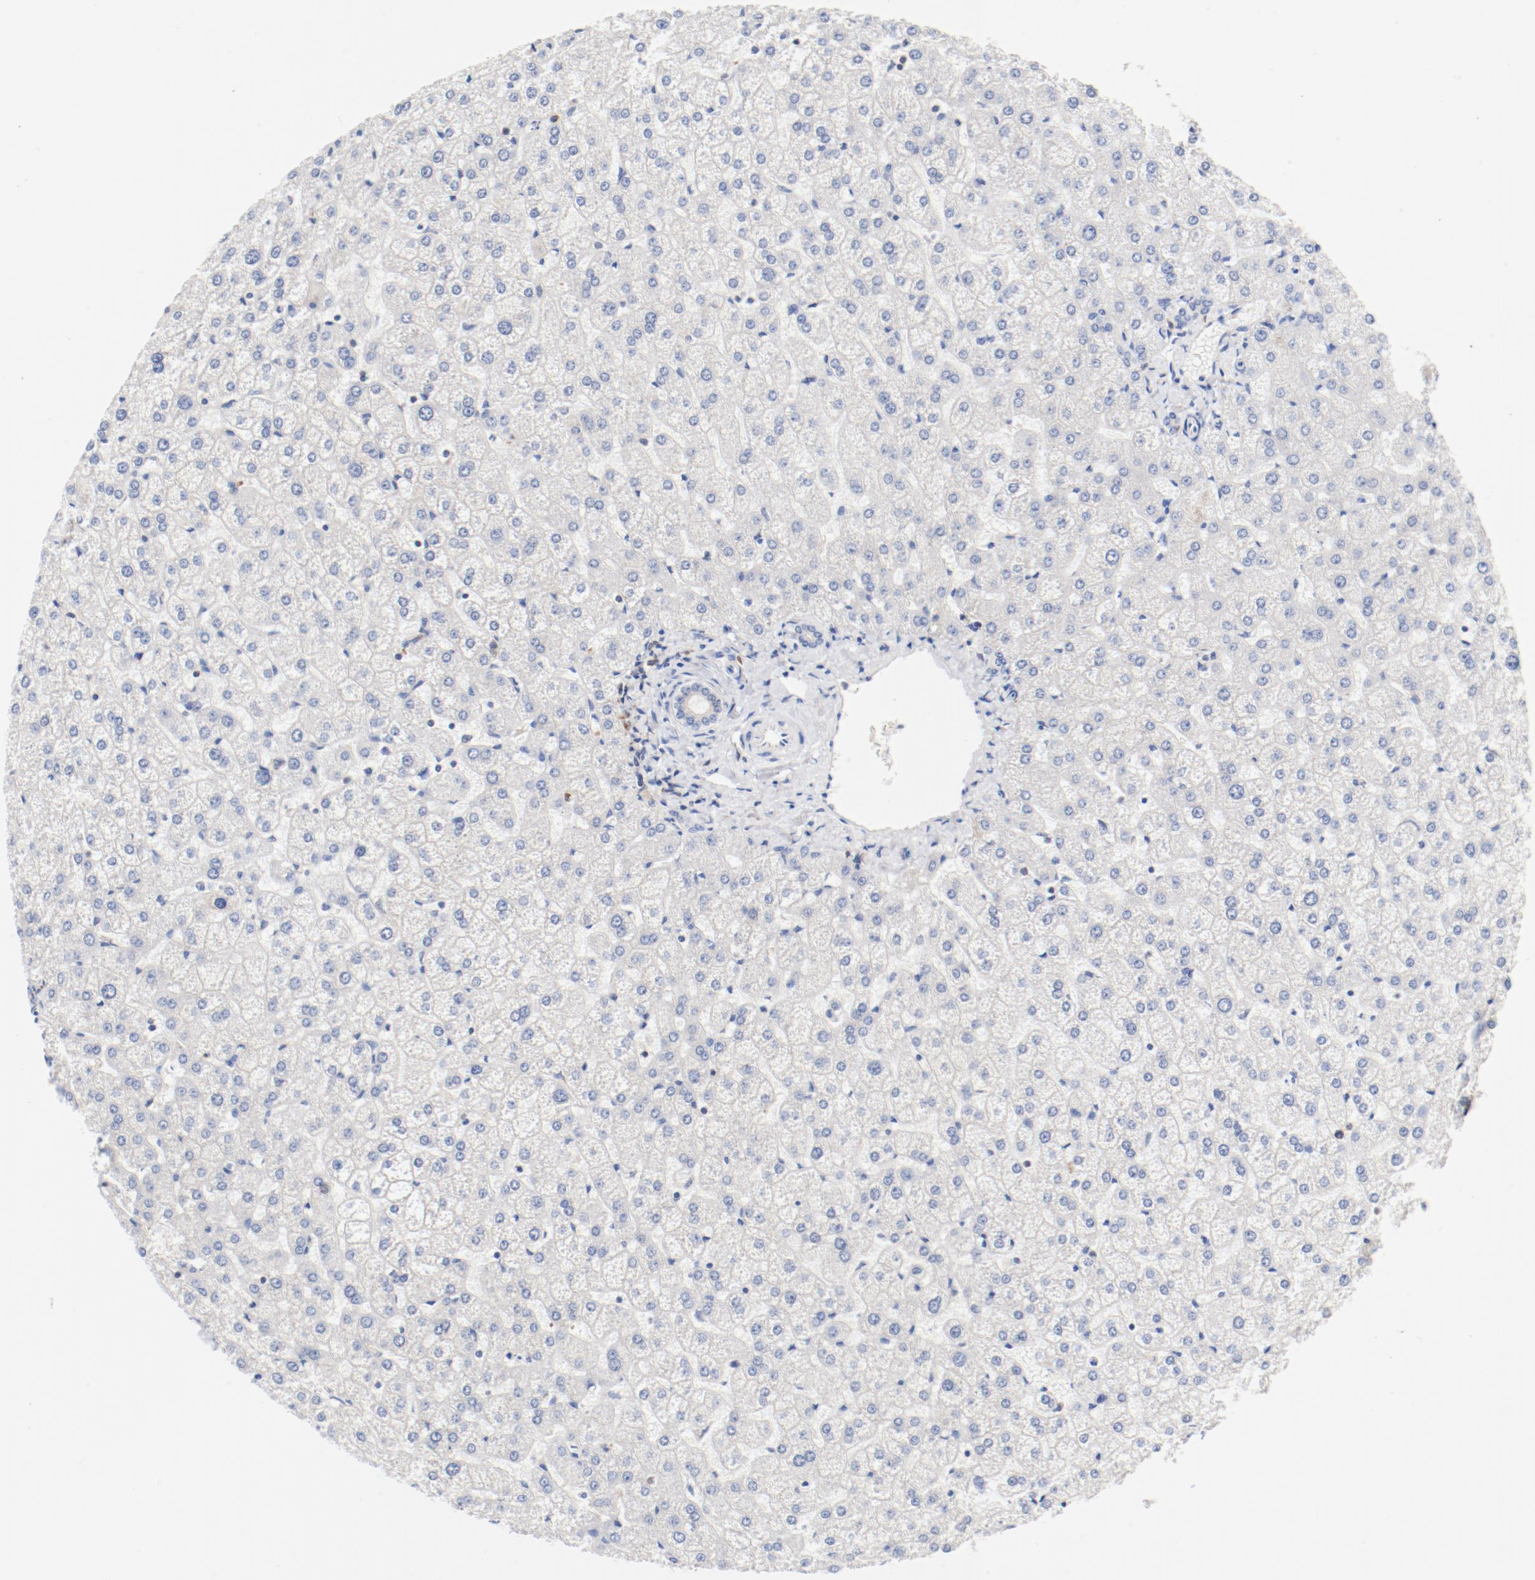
{"staining": {"intensity": "negative", "quantity": "none", "location": "none"}, "tissue": "liver", "cell_type": "Cholangiocytes", "image_type": "normal", "snomed": [{"axis": "morphology", "description": "Normal tissue, NOS"}, {"axis": "topography", "description": "Liver"}], "caption": "Immunohistochemical staining of unremarkable human liver exhibits no significant expression in cholangiocytes.", "gene": "PDPK1", "patient": {"sex": "female", "age": 32}}